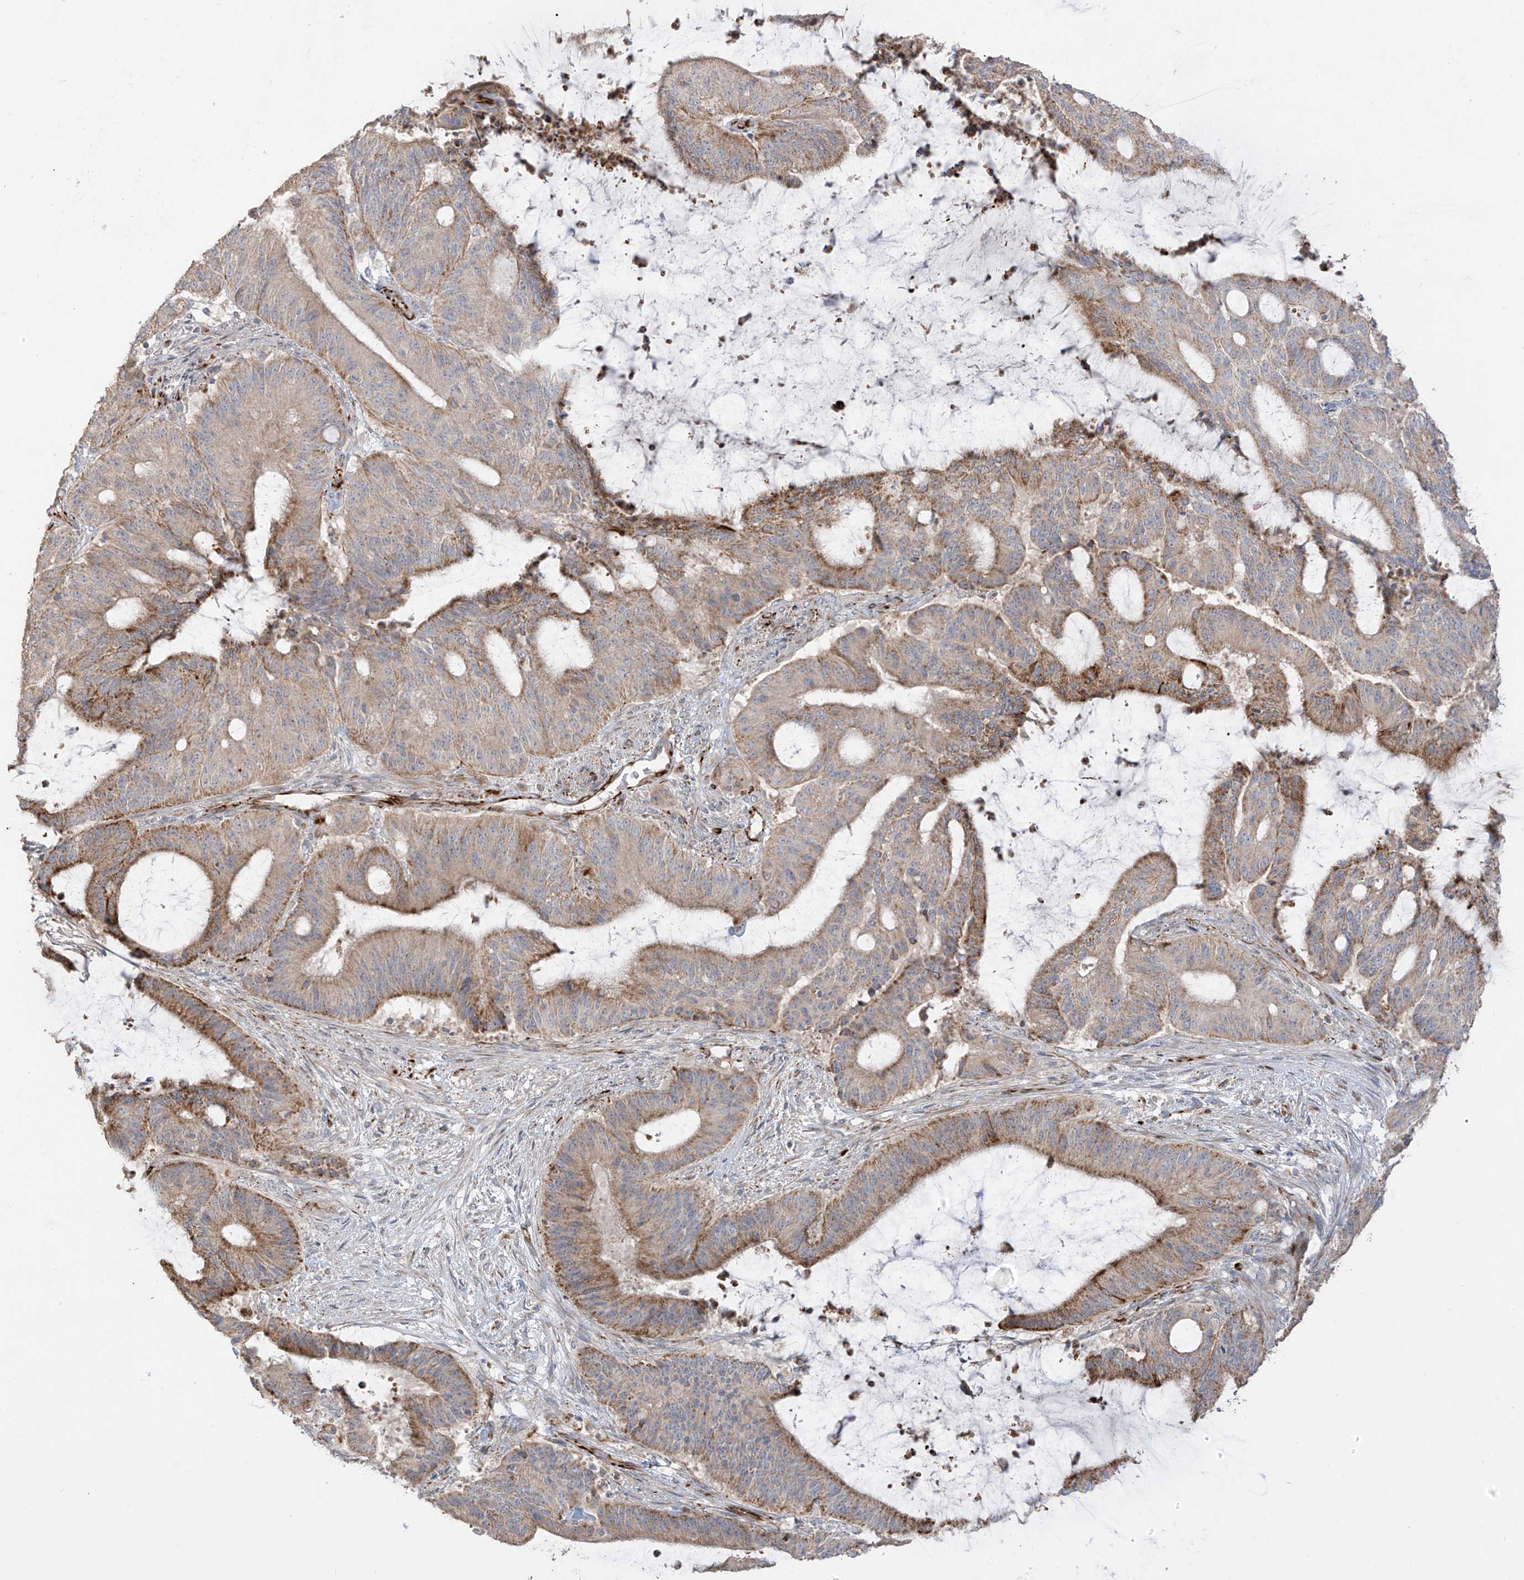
{"staining": {"intensity": "moderate", "quantity": "25%-75%", "location": "cytoplasmic/membranous"}, "tissue": "liver cancer", "cell_type": "Tumor cells", "image_type": "cancer", "snomed": [{"axis": "morphology", "description": "Normal tissue, NOS"}, {"axis": "morphology", "description": "Cholangiocarcinoma"}, {"axis": "topography", "description": "Liver"}, {"axis": "topography", "description": "Peripheral nerve tissue"}], "caption": "IHC image of human liver cholangiocarcinoma stained for a protein (brown), which reveals medium levels of moderate cytoplasmic/membranous staining in about 25%-75% of tumor cells.", "gene": "DCDC2", "patient": {"sex": "female", "age": 73}}